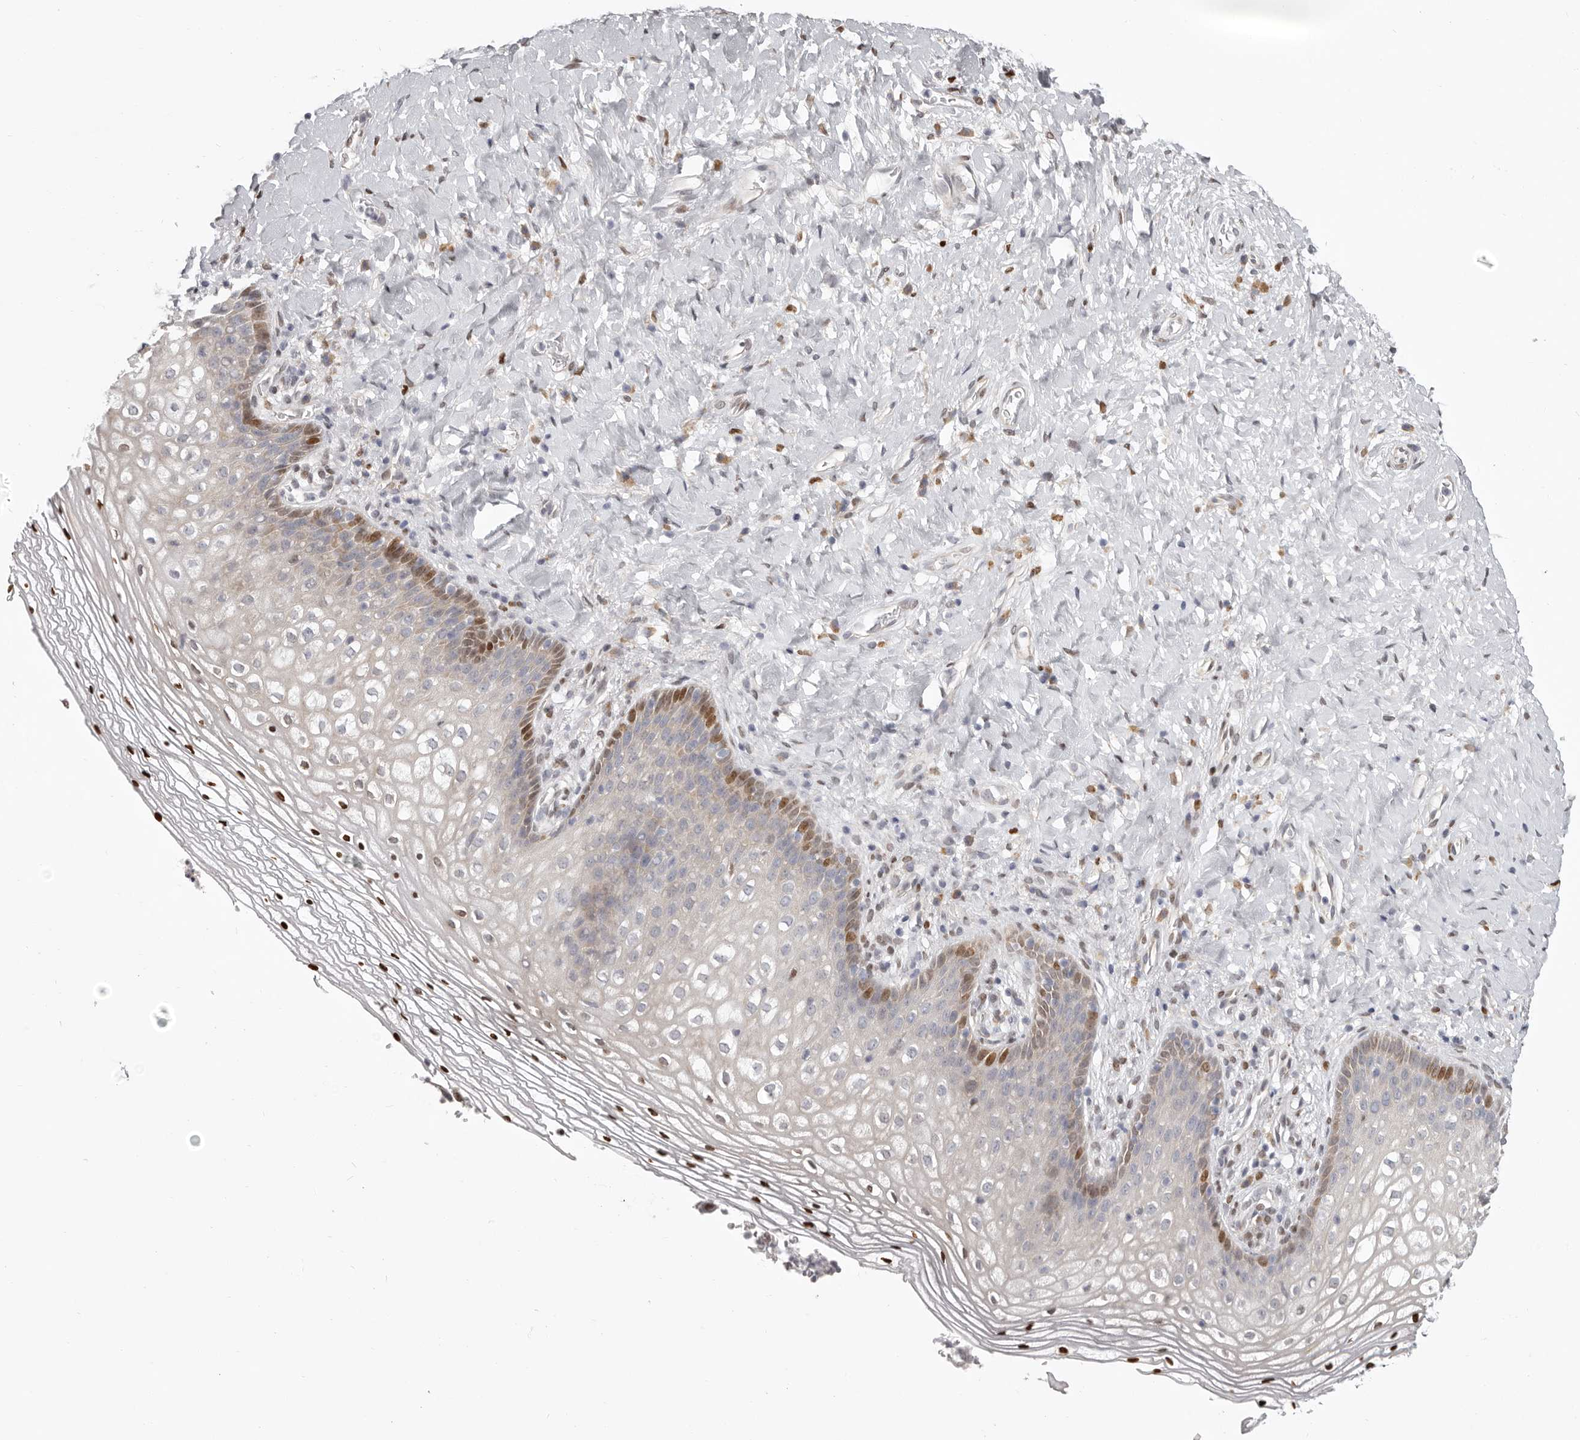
{"staining": {"intensity": "strong", "quantity": "25%-75%", "location": "nuclear"}, "tissue": "vagina", "cell_type": "Squamous epithelial cells", "image_type": "normal", "snomed": [{"axis": "morphology", "description": "Normal tissue, NOS"}, {"axis": "topography", "description": "Vagina"}], "caption": "DAB immunohistochemical staining of normal vagina displays strong nuclear protein positivity in approximately 25%-75% of squamous epithelial cells.", "gene": "SRP19", "patient": {"sex": "female", "age": 60}}